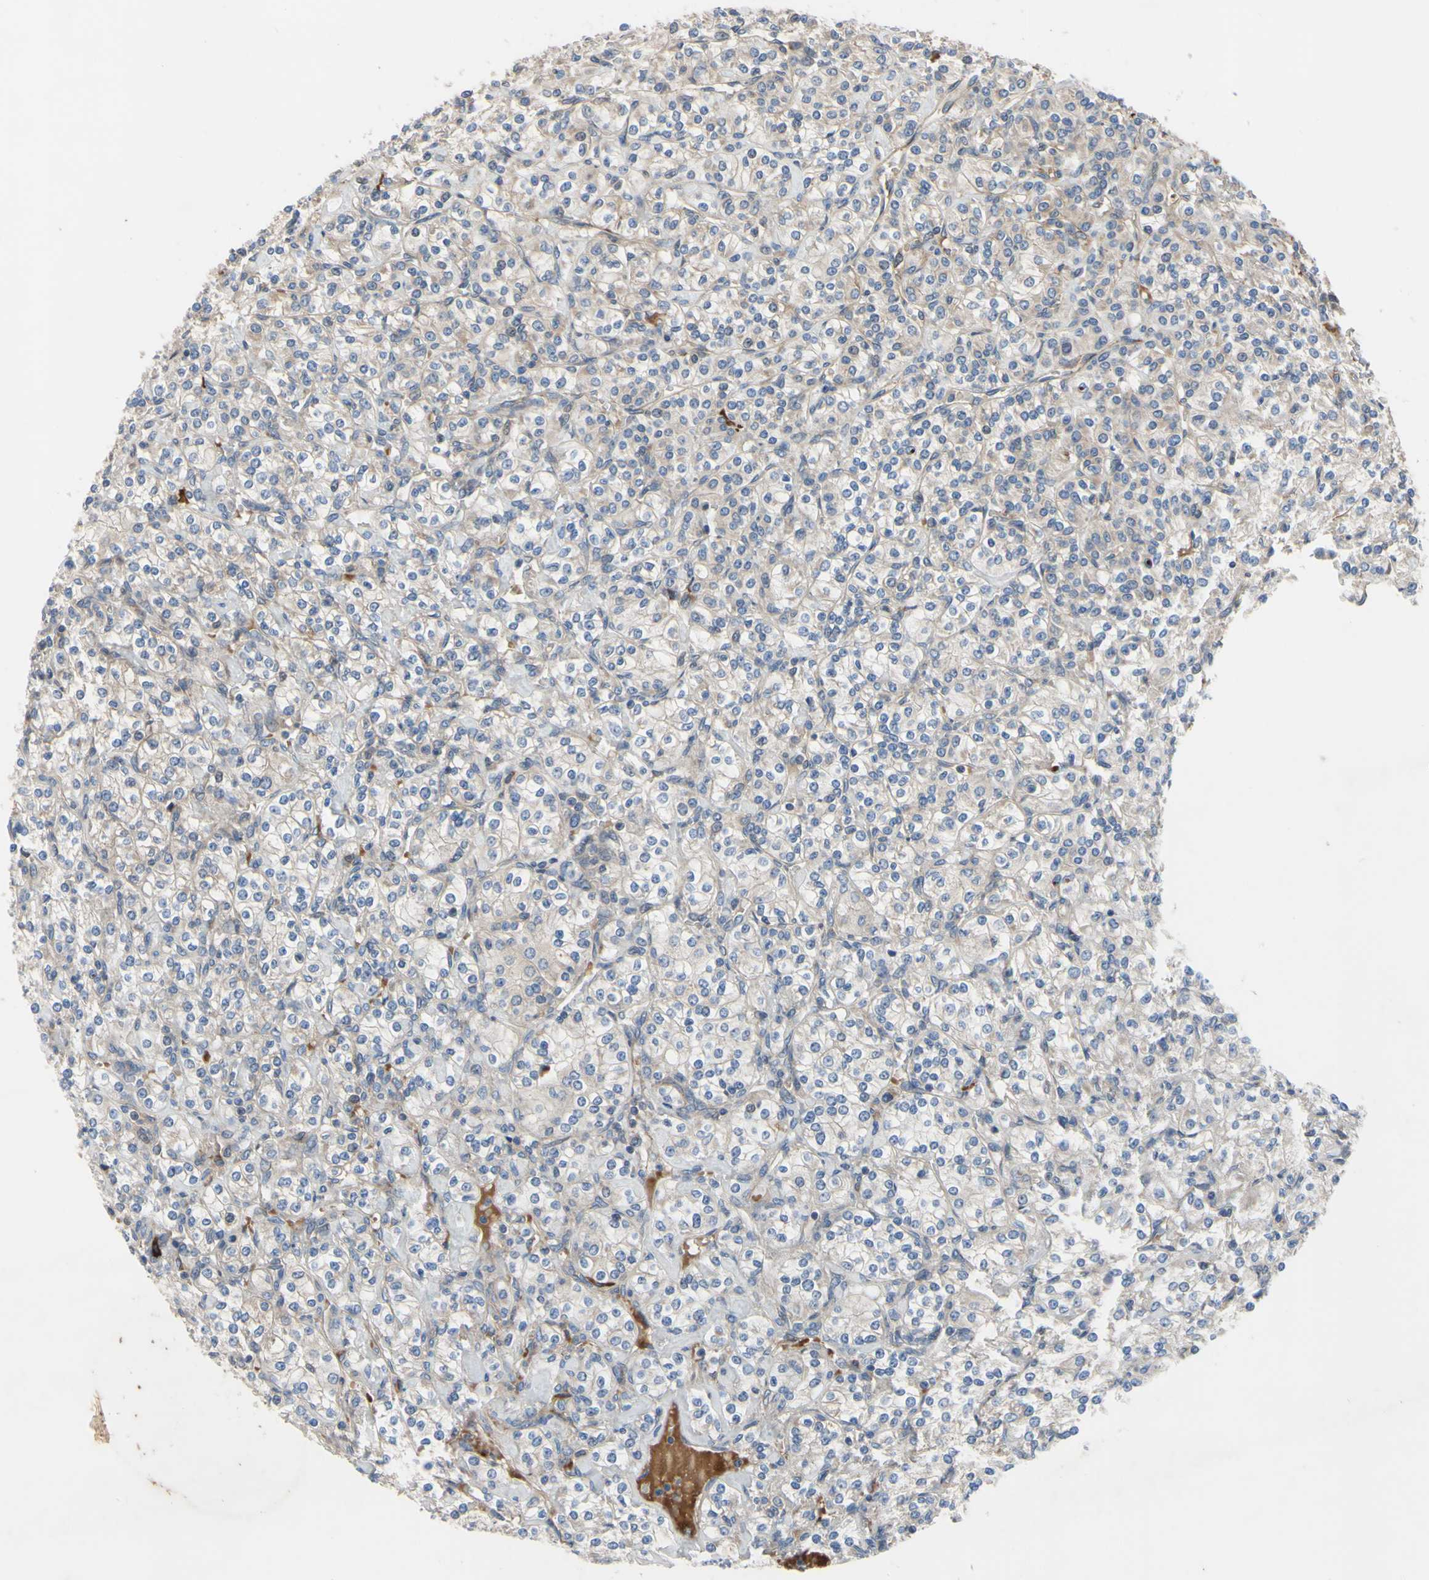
{"staining": {"intensity": "weak", "quantity": "25%-75%", "location": "cytoplasmic/membranous"}, "tissue": "renal cancer", "cell_type": "Tumor cells", "image_type": "cancer", "snomed": [{"axis": "morphology", "description": "Adenocarcinoma, NOS"}, {"axis": "topography", "description": "Kidney"}], "caption": "Human renal adenocarcinoma stained for a protein (brown) exhibits weak cytoplasmic/membranous positive positivity in approximately 25%-75% of tumor cells.", "gene": "XIAP", "patient": {"sex": "male", "age": 77}}